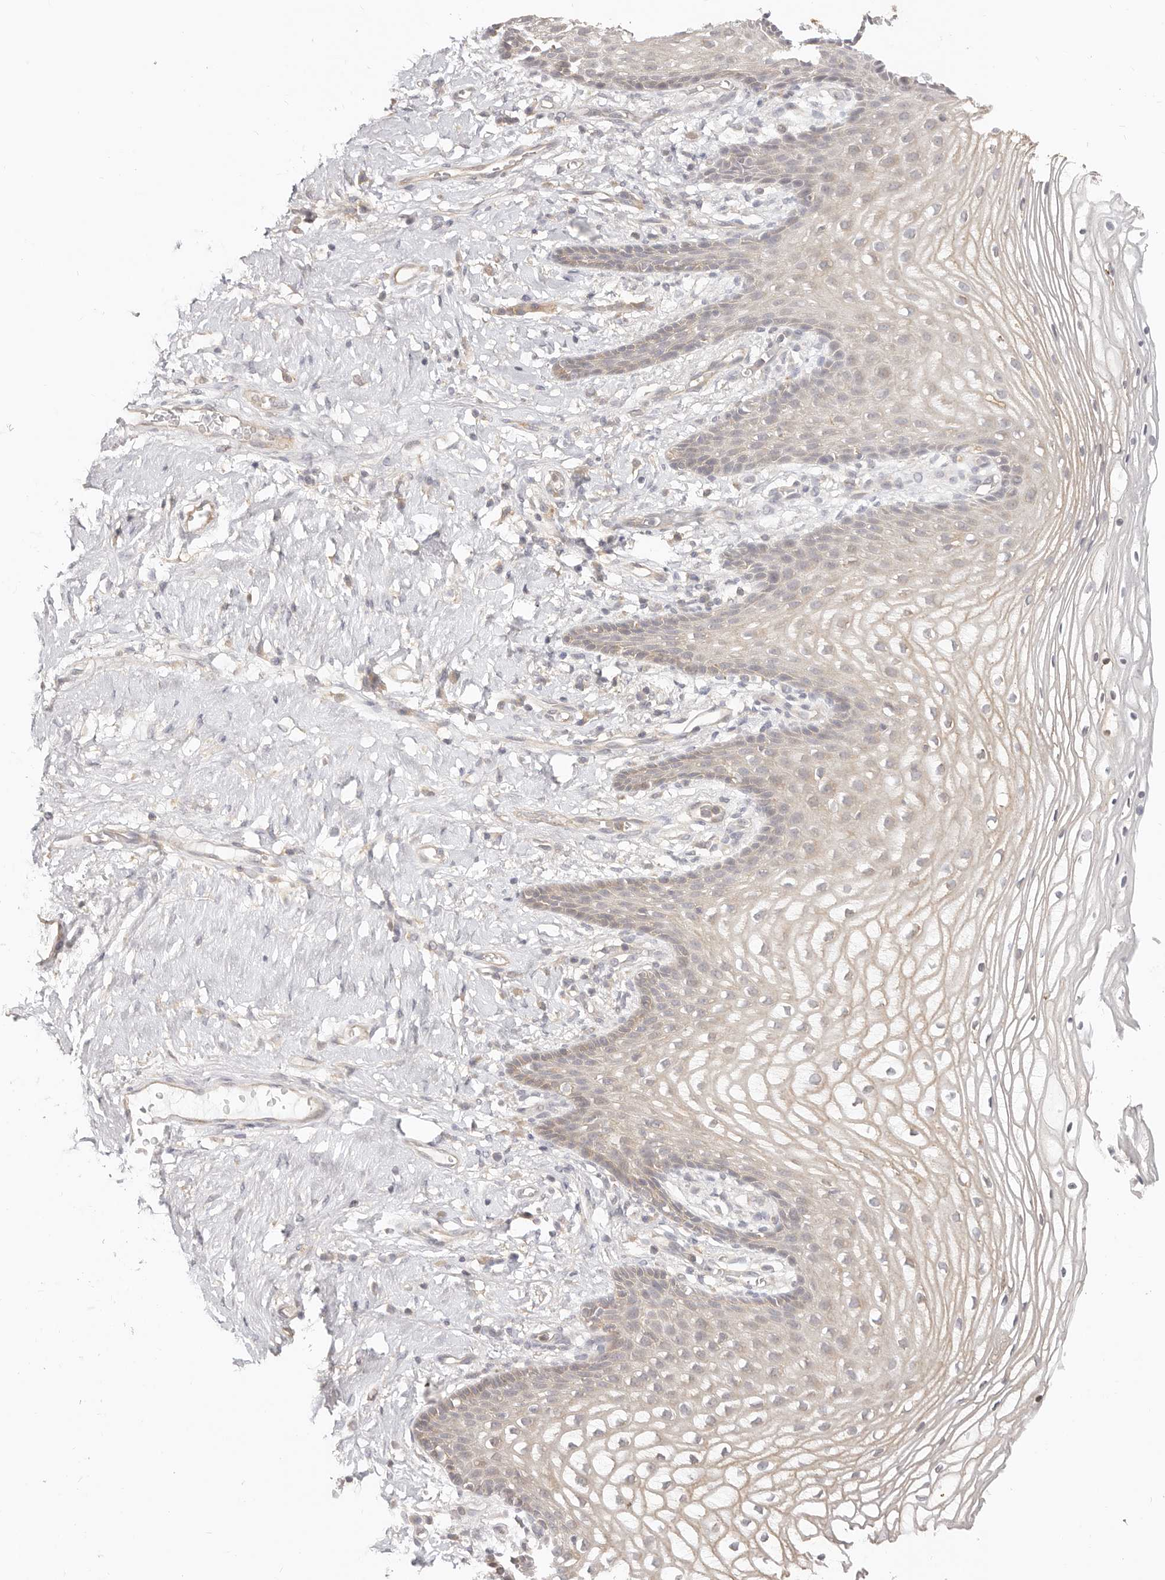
{"staining": {"intensity": "weak", "quantity": "<25%", "location": "cytoplasmic/membranous"}, "tissue": "vagina", "cell_type": "Squamous epithelial cells", "image_type": "normal", "snomed": [{"axis": "morphology", "description": "Normal tissue, NOS"}, {"axis": "topography", "description": "Vagina"}], "caption": "A histopathology image of vagina stained for a protein shows no brown staining in squamous epithelial cells.", "gene": "DTNBP1", "patient": {"sex": "female", "age": 60}}